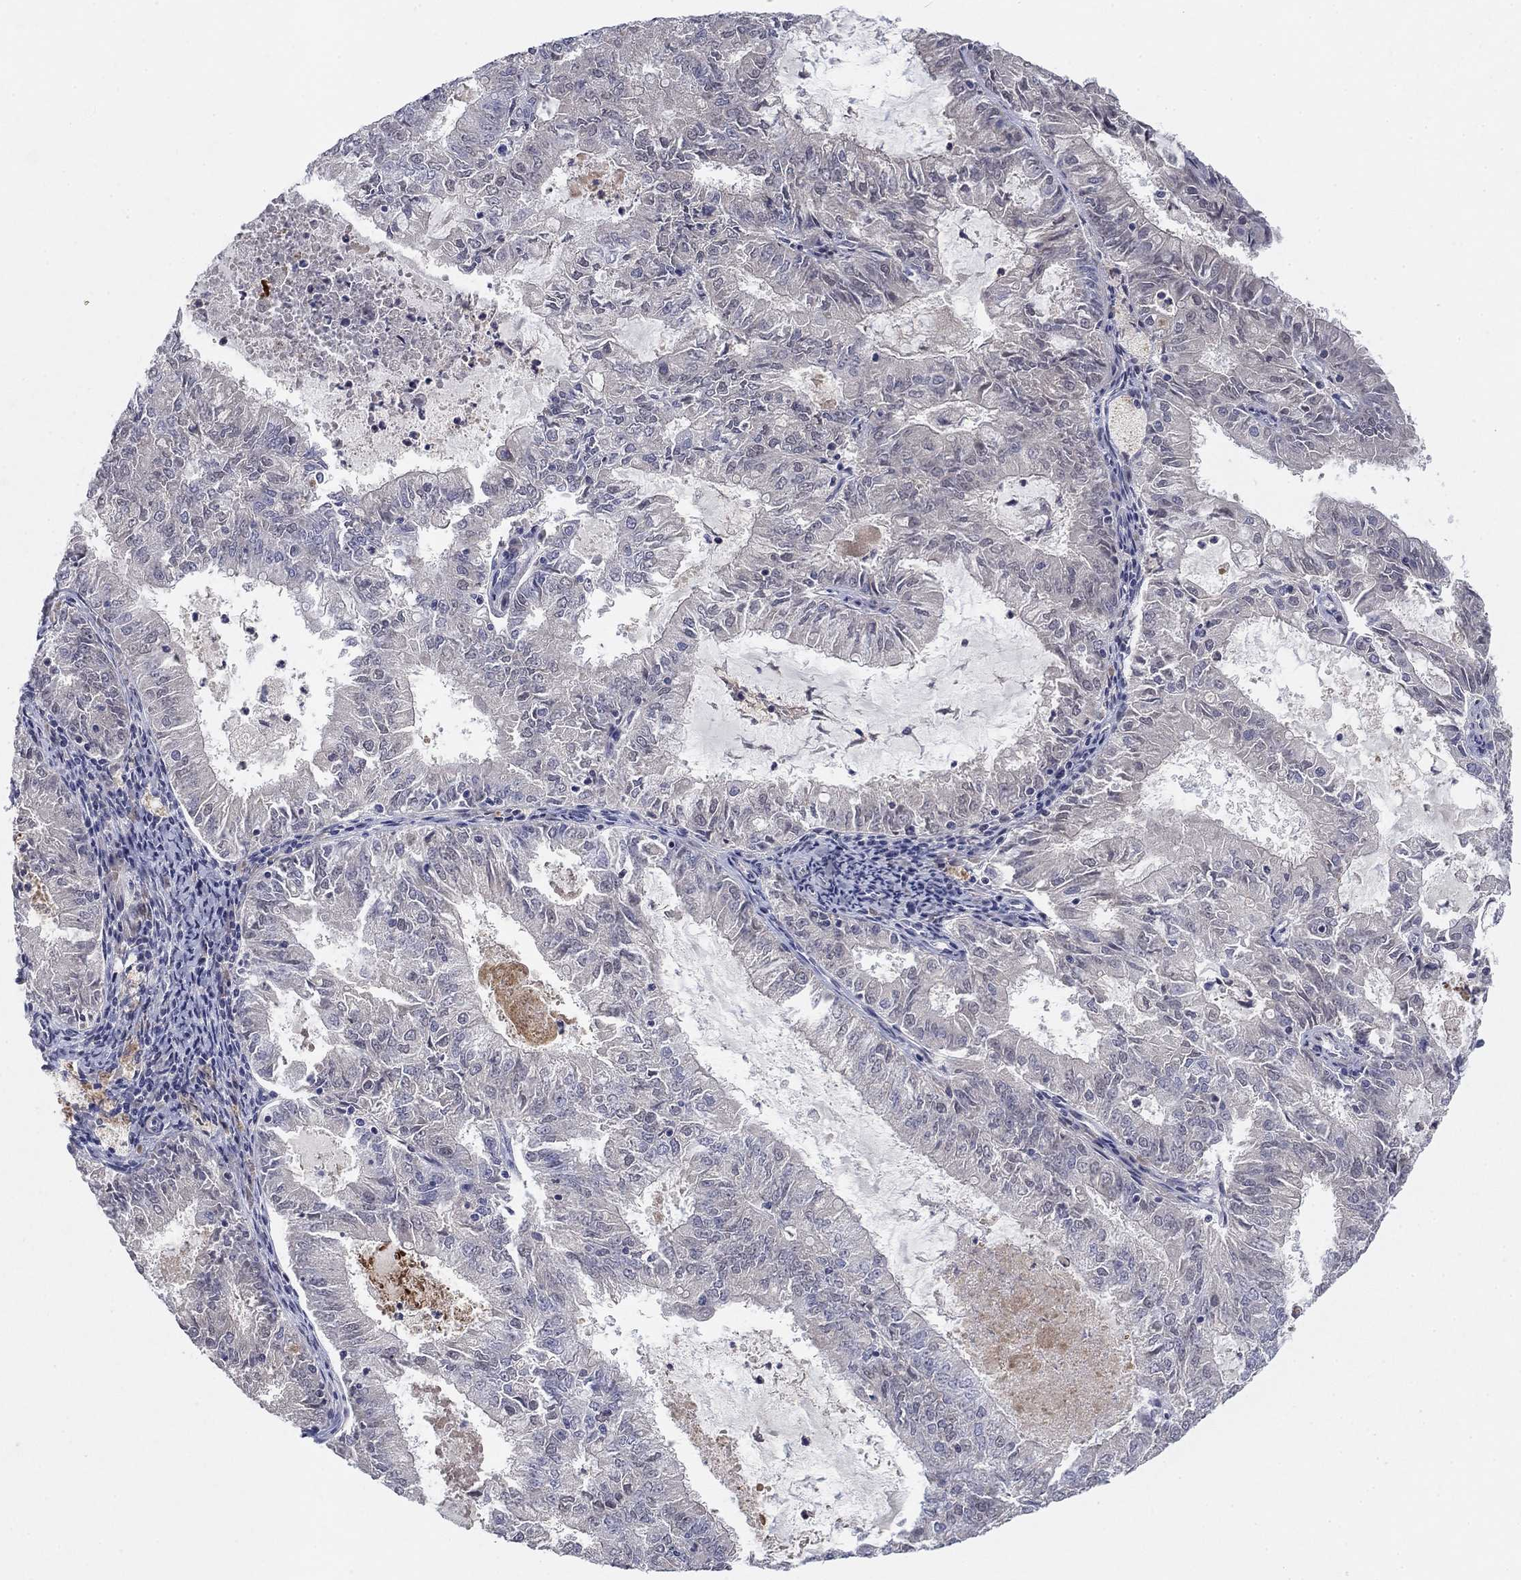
{"staining": {"intensity": "negative", "quantity": "none", "location": "none"}, "tissue": "endometrial cancer", "cell_type": "Tumor cells", "image_type": "cancer", "snomed": [{"axis": "morphology", "description": "Adenocarcinoma, NOS"}, {"axis": "topography", "description": "Endometrium"}], "caption": "Tumor cells show no significant protein staining in endometrial cancer.", "gene": "AMN1", "patient": {"sex": "female", "age": 57}}